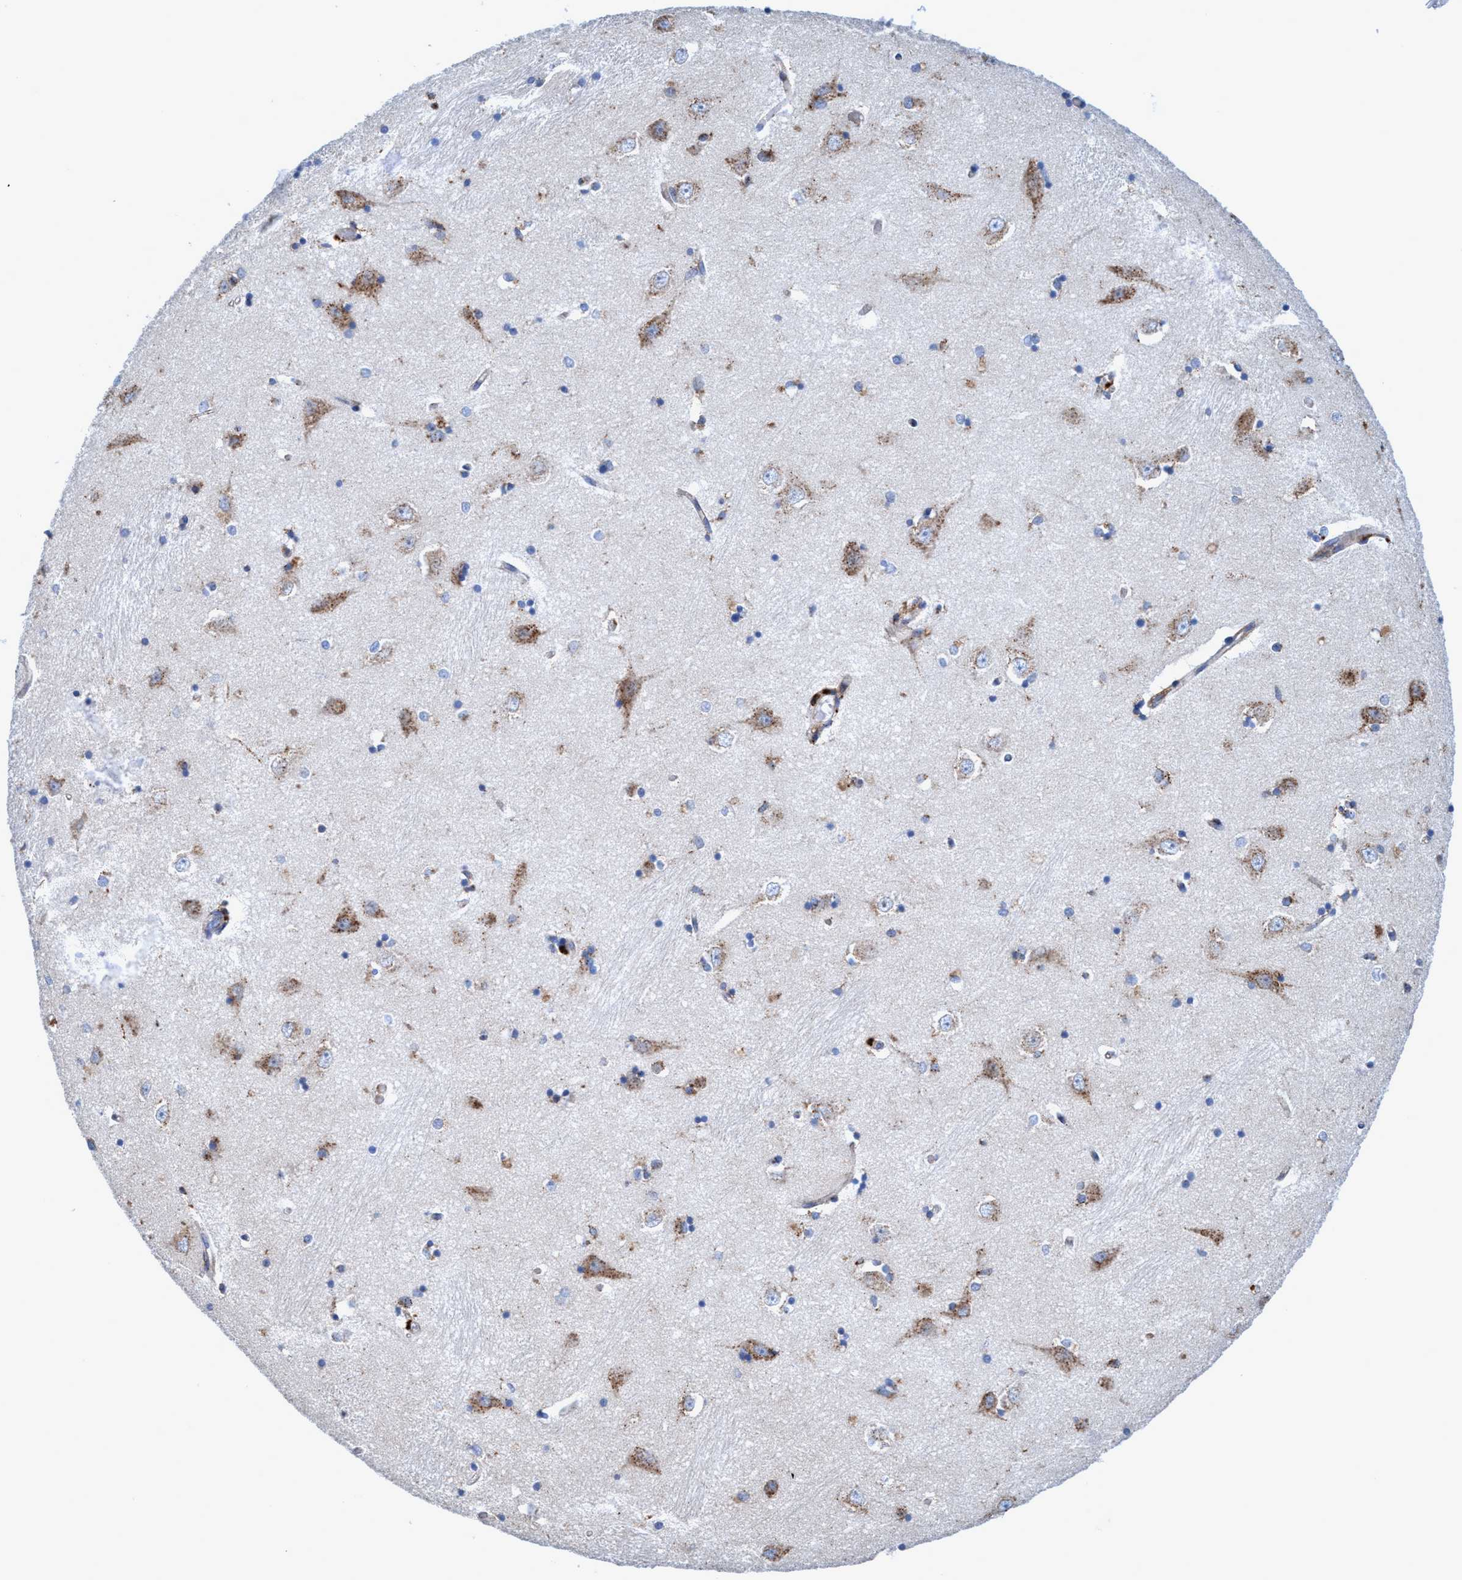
{"staining": {"intensity": "moderate", "quantity": "<25%", "location": "cytoplasmic/membranous"}, "tissue": "hippocampus", "cell_type": "Glial cells", "image_type": "normal", "snomed": [{"axis": "morphology", "description": "Normal tissue, NOS"}, {"axis": "topography", "description": "Hippocampus"}], "caption": "A brown stain shows moderate cytoplasmic/membranous positivity of a protein in glial cells of benign human hippocampus.", "gene": "TRIM65", "patient": {"sex": "male", "age": 45}}